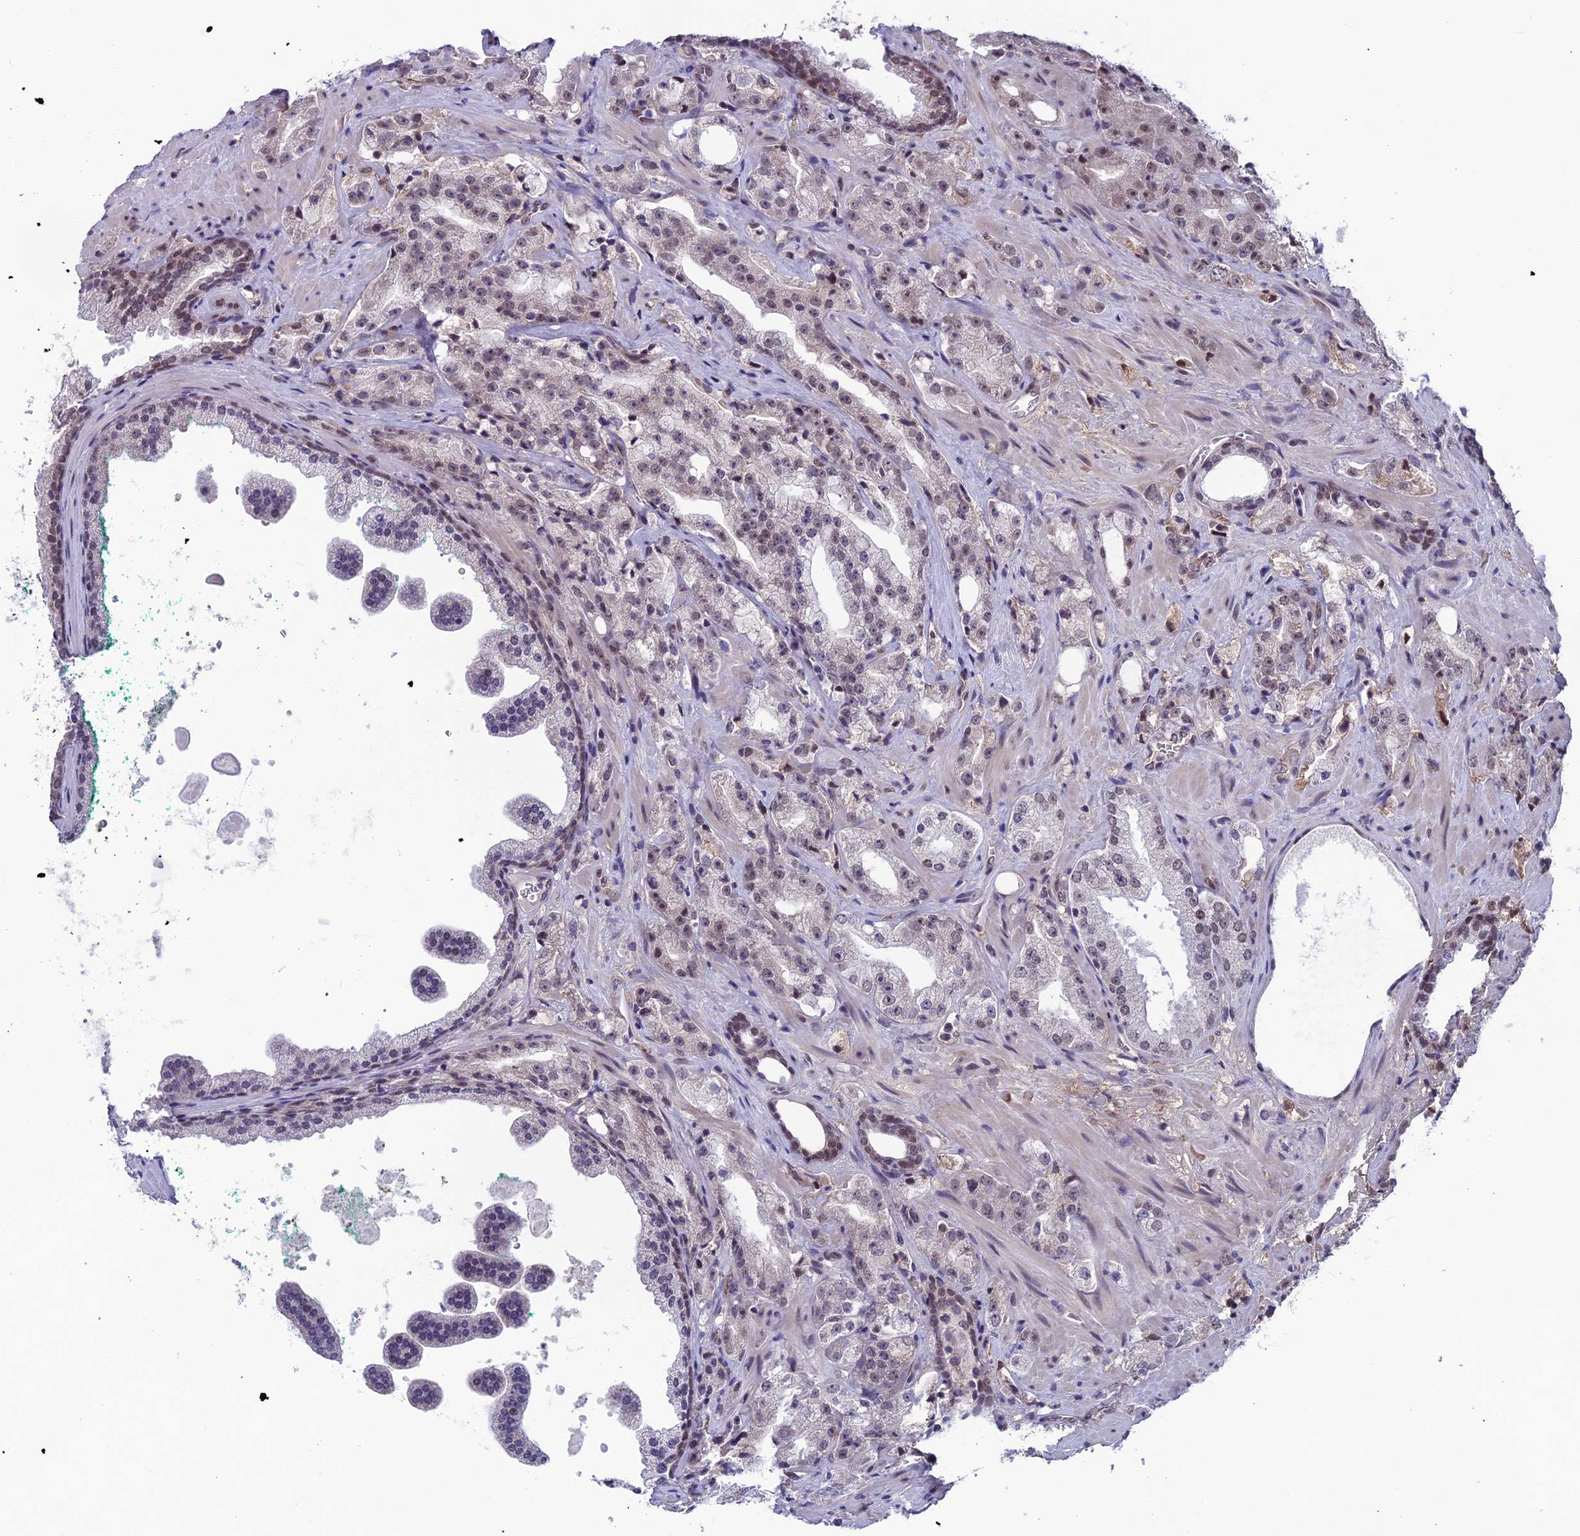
{"staining": {"intensity": "negative", "quantity": "none", "location": "none"}, "tissue": "prostate cancer", "cell_type": "Tumor cells", "image_type": "cancer", "snomed": [{"axis": "morphology", "description": "Adenocarcinoma, High grade"}, {"axis": "topography", "description": "Prostate"}], "caption": "Immunohistochemistry photomicrograph of neoplastic tissue: prostate cancer stained with DAB (3,3'-diaminobenzidine) reveals no significant protein expression in tumor cells.", "gene": "FKBPL", "patient": {"sex": "male", "age": 64}}